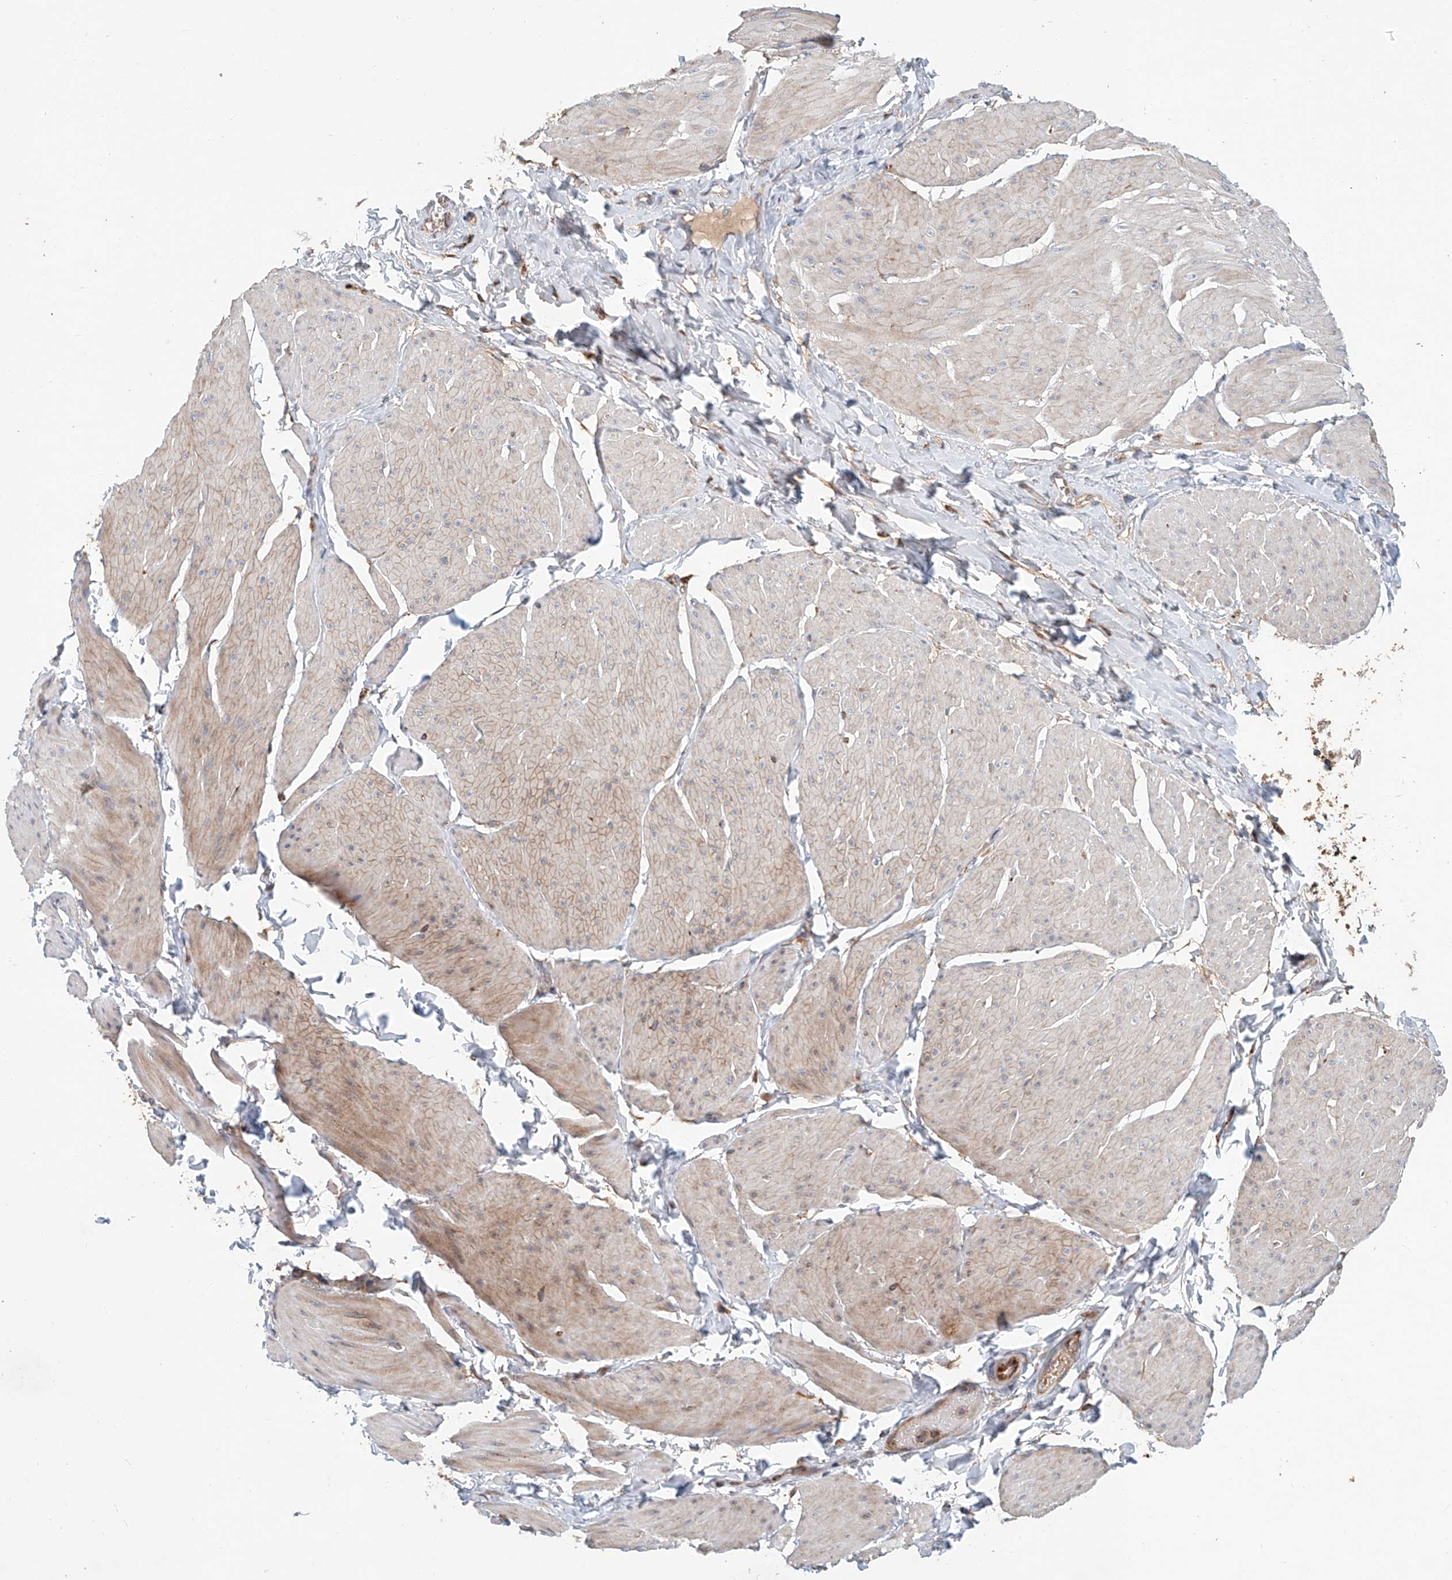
{"staining": {"intensity": "weak", "quantity": ">75%", "location": "cytoplasmic/membranous"}, "tissue": "smooth muscle", "cell_type": "Smooth muscle cells", "image_type": "normal", "snomed": [{"axis": "morphology", "description": "Urothelial carcinoma, High grade"}, {"axis": "topography", "description": "Urinary bladder"}], "caption": "High-magnification brightfield microscopy of unremarkable smooth muscle stained with DAB (brown) and counterstained with hematoxylin (blue). smooth muscle cells exhibit weak cytoplasmic/membranous positivity is seen in approximately>75% of cells. (IHC, brightfield microscopy, high magnification).", "gene": "HGSNAT", "patient": {"sex": "male", "age": 46}}